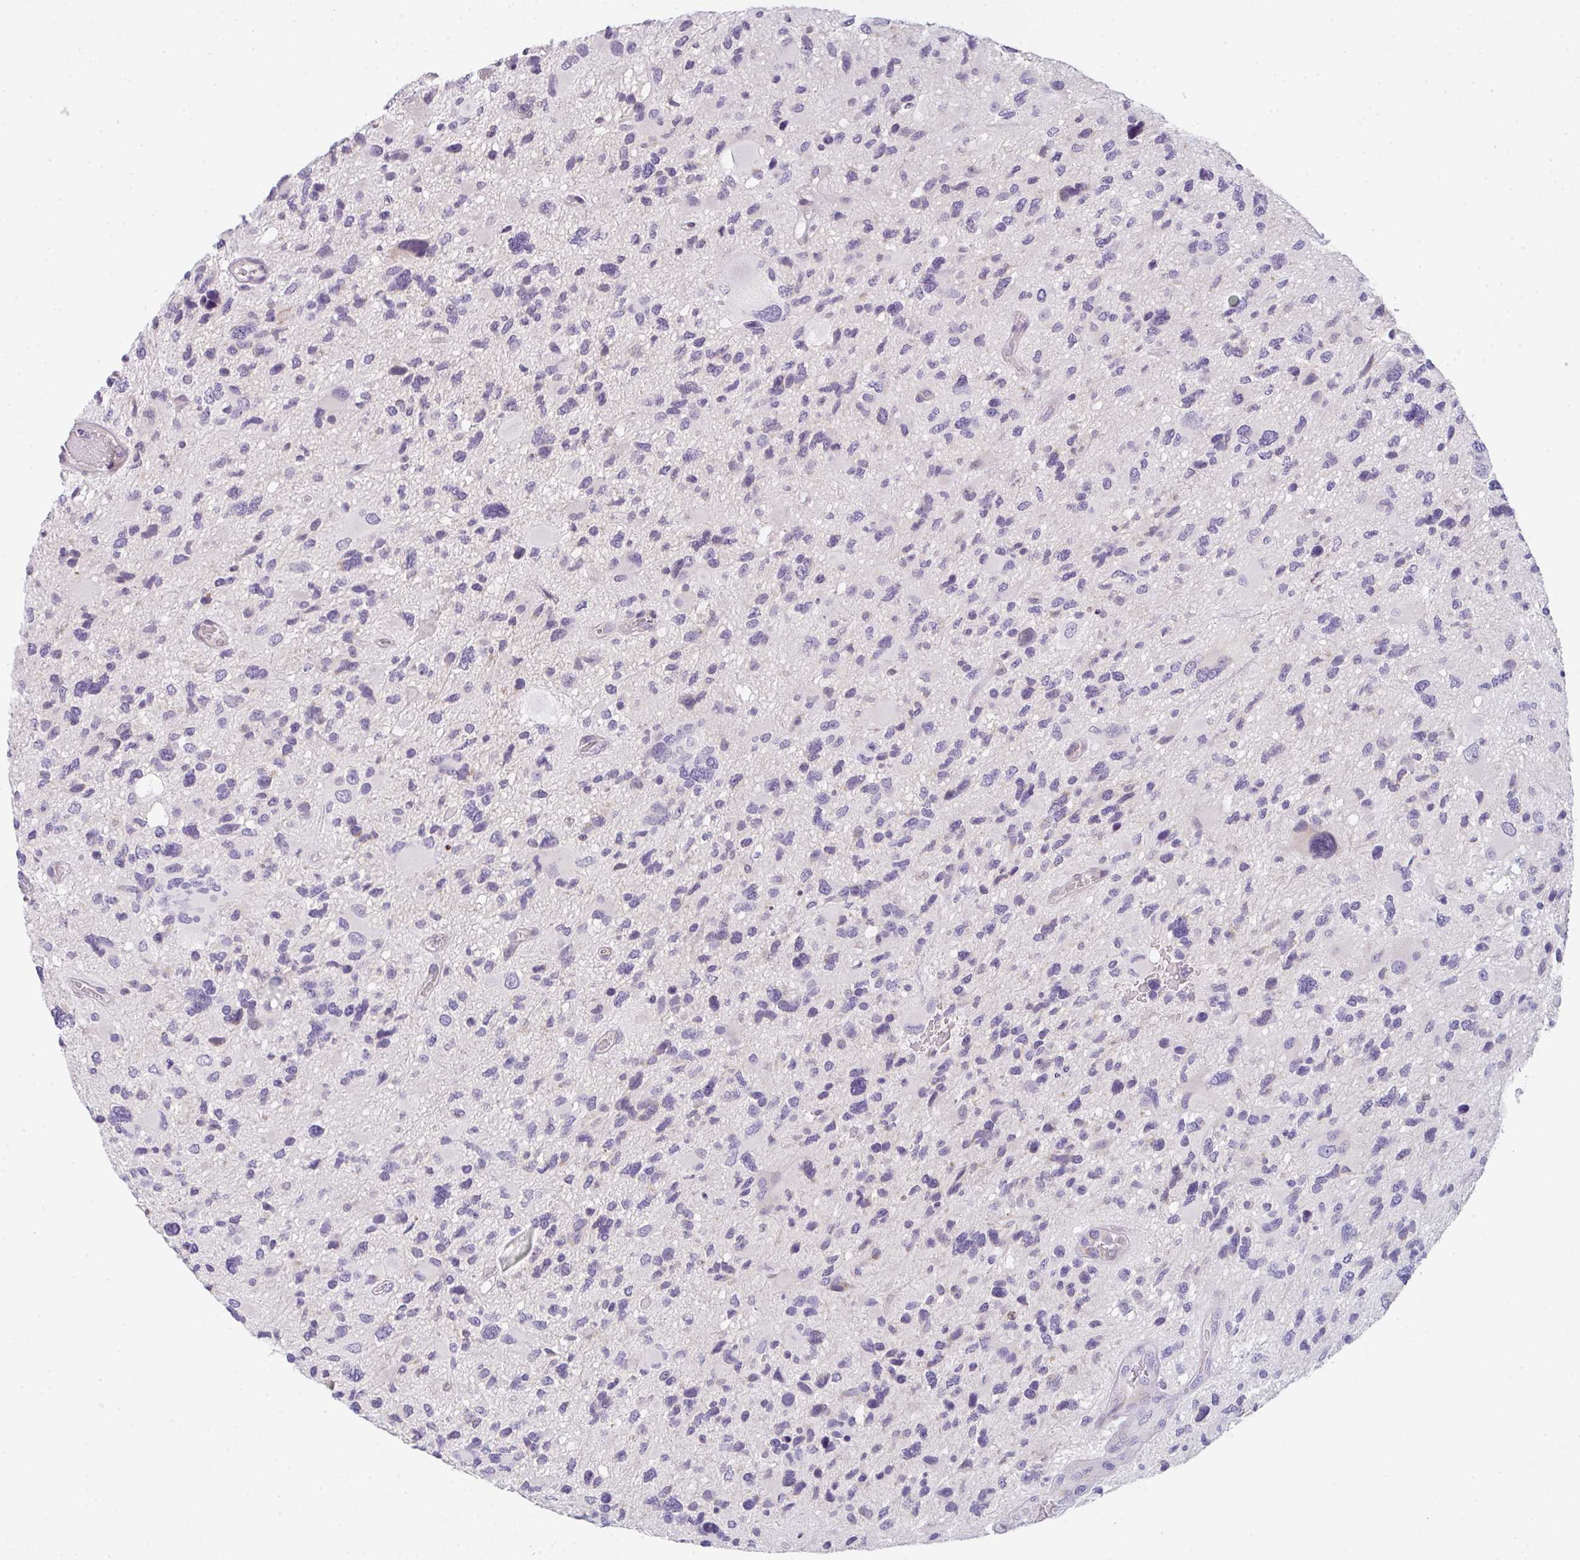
{"staining": {"intensity": "weak", "quantity": "<25%", "location": "cytoplasmic/membranous"}, "tissue": "glioma", "cell_type": "Tumor cells", "image_type": "cancer", "snomed": [{"axis": "morphology", "description": "Glioma, malignant, High grade"}, {"axis": "topography", "description": "Brain"}], "caption": "Immunohistochemistry histopathology image of malignant glioma (high-grade) stained for a protein (brown), which demonstrates no positivity in tumor cells.", "gene": "CACNA1S", "patient": {"sex": "female", "age": 11}}